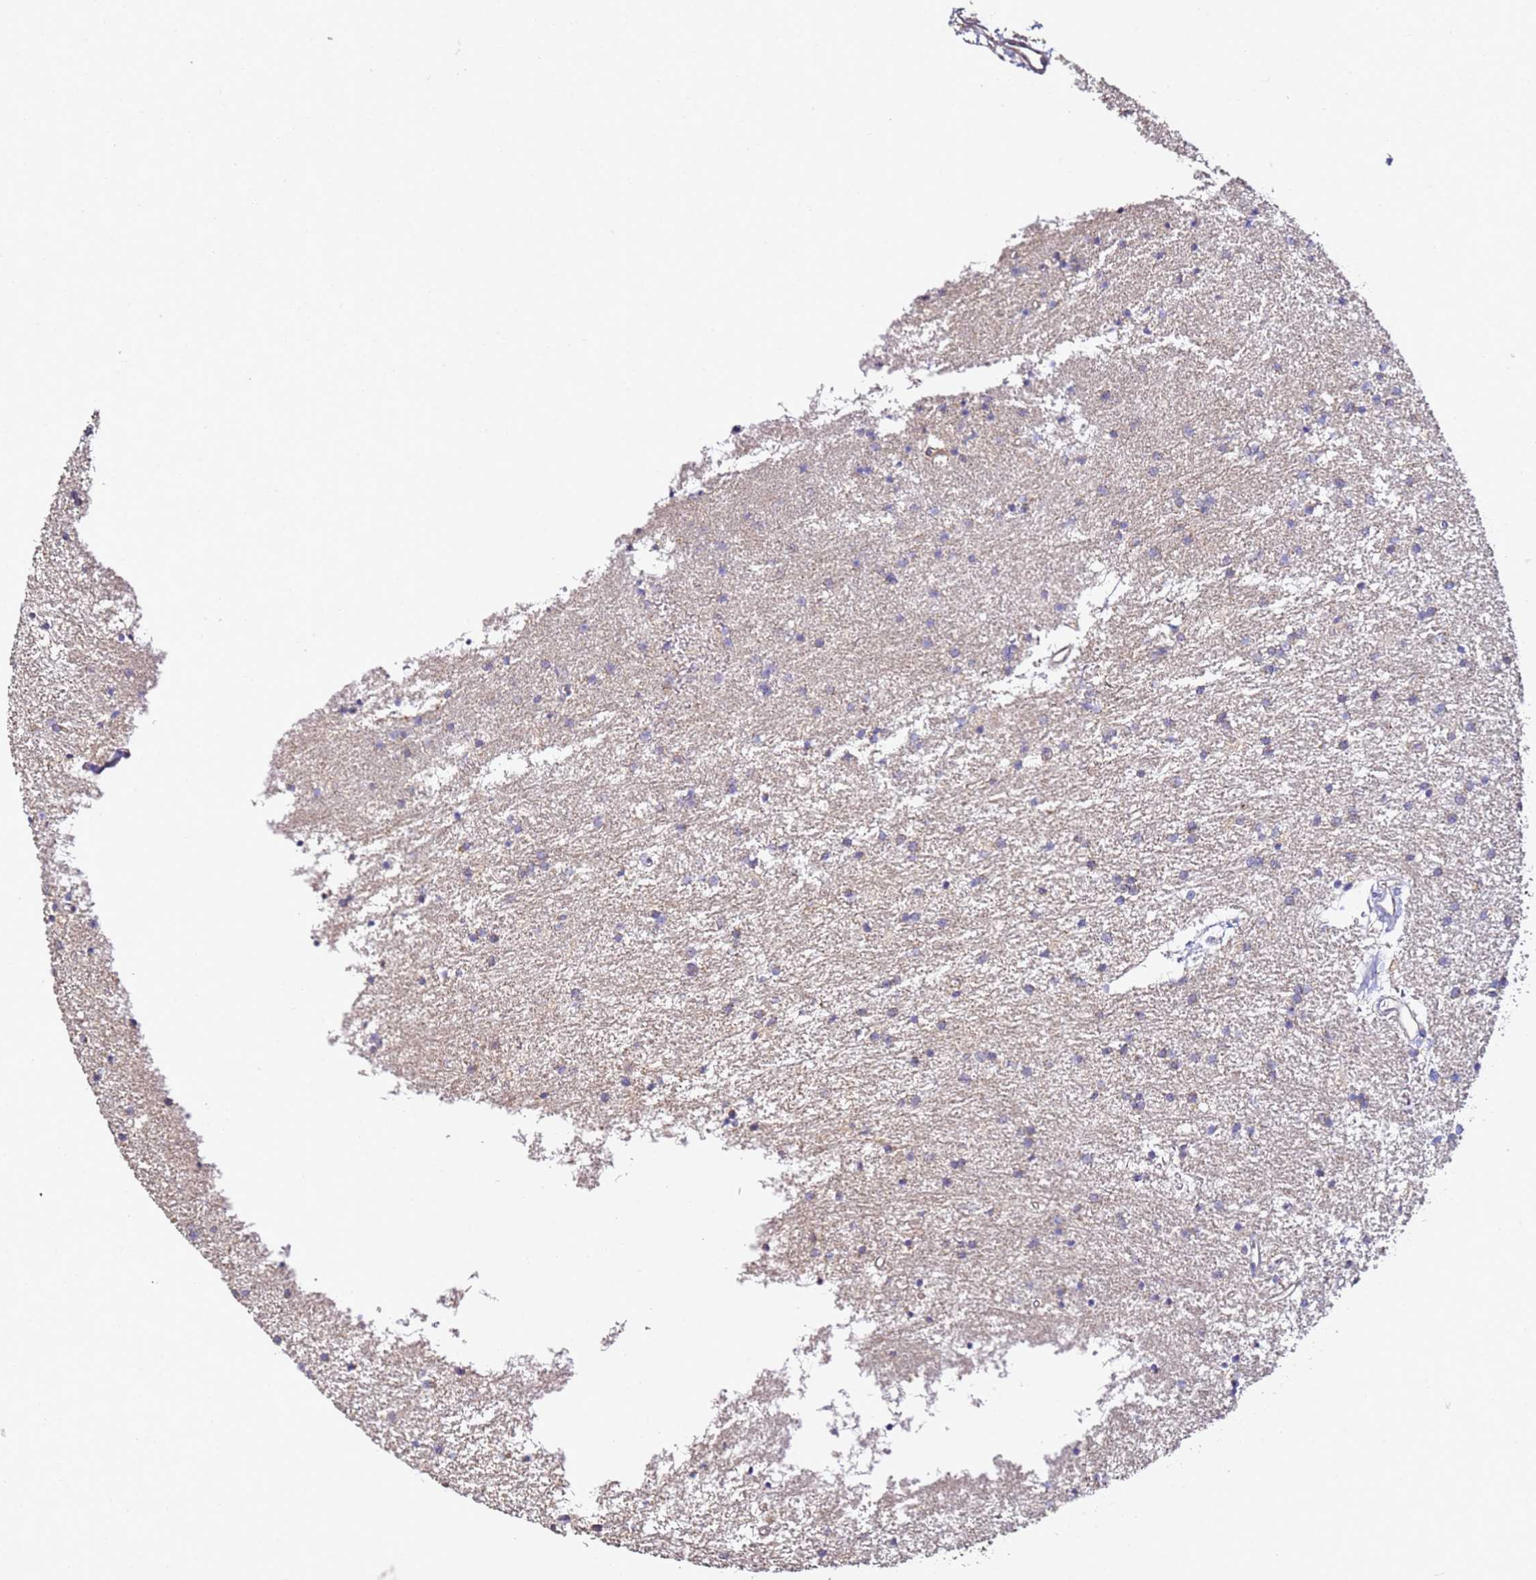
{"staining": {"intensity": "negative", "quantity": "none", "location": "none"}, "tissue": "glioma", "cell_type": "Tumor cells", "image_type": "cancer", "snomed": [{"axis": "morphology", "description": "Glioma, malignant, High grade"}, {"axis": "topography", "description": "Brain"}], "caption": "The IHC micrograph has no significant expression in tumor cells of malignant high-grade glioma tissue.", "gene": "OR2B11", "patient": {"sex": "male", "age": 77}}